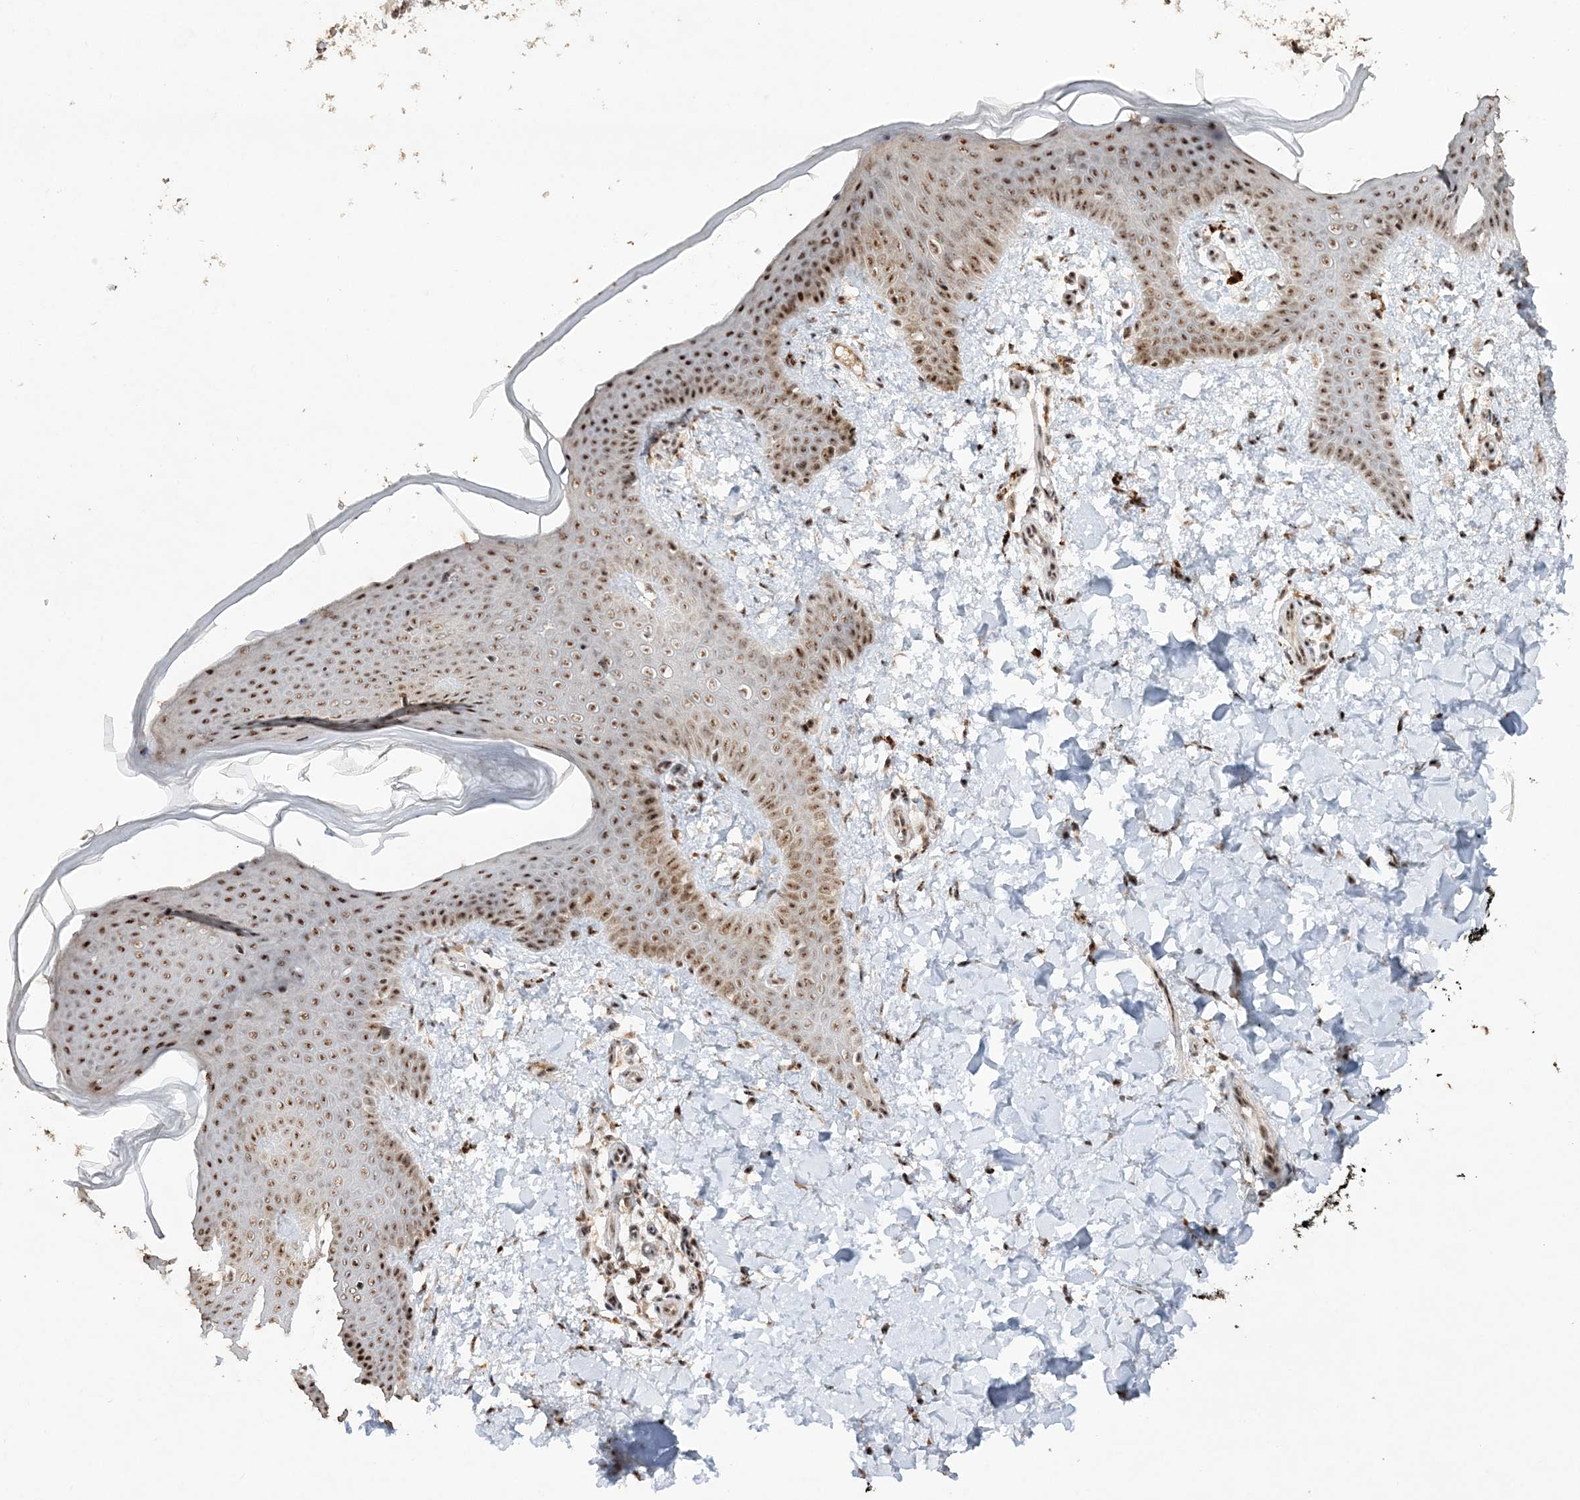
{"staining": {"intensity": "moderate", "quantity": ">75%", "location": "nuclear"}, "tissue": "skin", "cell_type": "Fibroblasts", "image_type": "normal", "snomed": [{"axis": "morphology", "description": "Normal tissue, NOS"}, {"axis": "topography", "description": "Skin"}], "caption": "IHC micrograph of benign human skin stained for a protein (brown), which displays medium levels of moderate nuclear staining in about >75% of fibroblasts.", "gene": "POLR3B", "patient": {"sex": "male", "age": 36}}